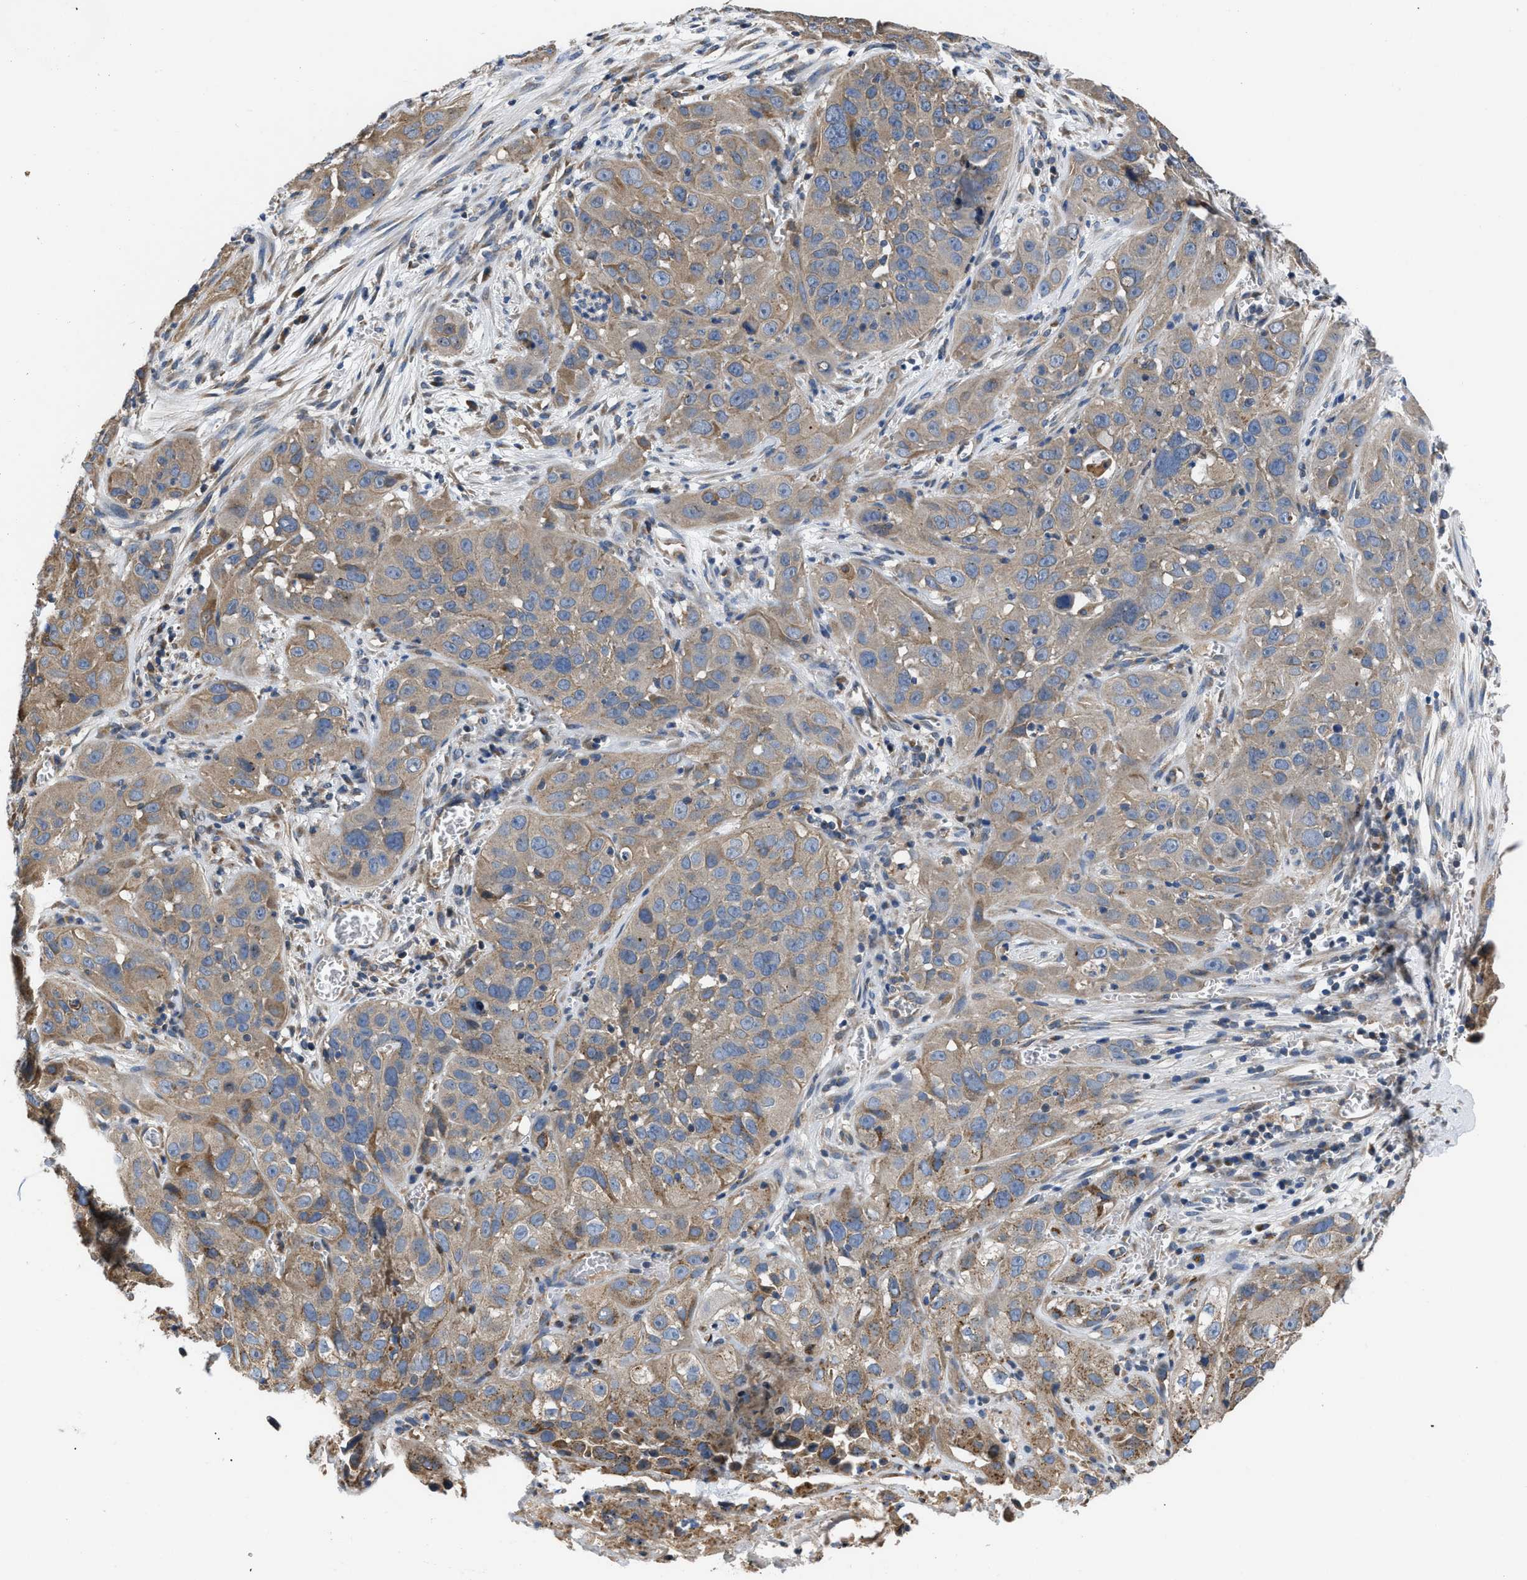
{"staining": {"intensity": "moderate", "quantity": ">75%", "location": "cytoplasmic/membranous"}, "tissue": "cervical cancer", "cell_type": "Tumor cells", "image_type": "cancer", "snomed": [{"axis": "morphology", "description": "Squamous cell carcinoma, NOS"}, {"axis": "topography", "description": "Cervix"}], "caption": "An immunohistochemistry (IHC) photomicrograph of tumor tissue is shown. Protein staining in brown shows moderate cytoplasmic/membranous positivity in cervical cancer (squamous cell carcinoma) within tumor cells.", "gene": "CEP128", "patient": {"sex": "female", "age": 32}}